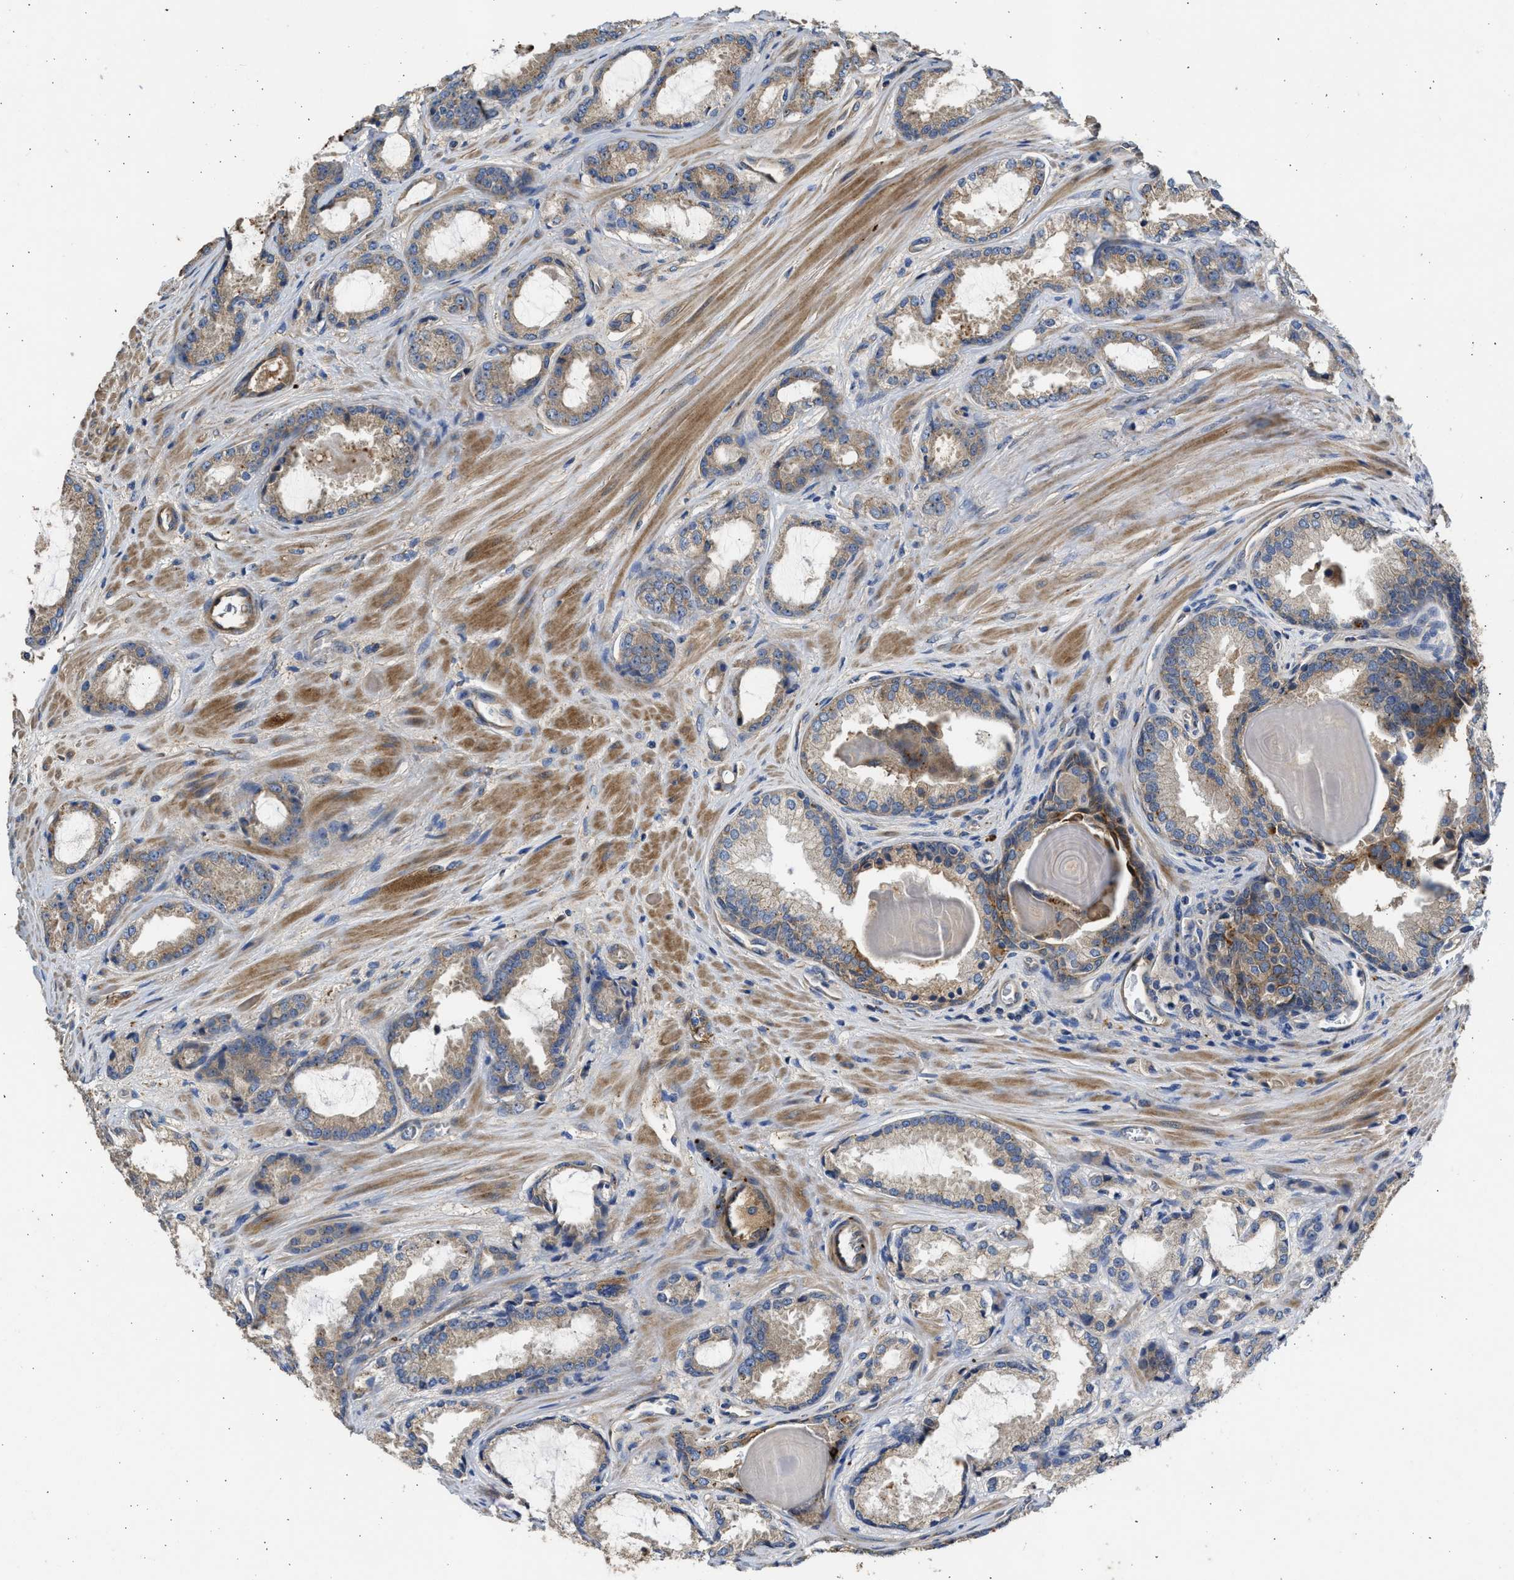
{"staining": {"intensity": "moderate", "quantity": ">75%", "location": "cytoplasmic/membranous"}, "tissue": "prostate cancer", "cell_type": "Tumor cells", "image_type": "cancer", "snomed": [{"axis": "morphology", "description": "Adenocarcinoma, High grade"}, {"axis": "topography", "description": "Prostate"}], "caption": "Protein analysis of prostate cancer (adenocarcinoma (high-grade)) tissue shows moderate cytoplasmic/membranous positivity in approximately >75% of tumor cells. (Brightfield microscopy of DAB IHC at high magnification).", "gene": "CSRNP2", "patient": {"sex": "male", "age": 65}}